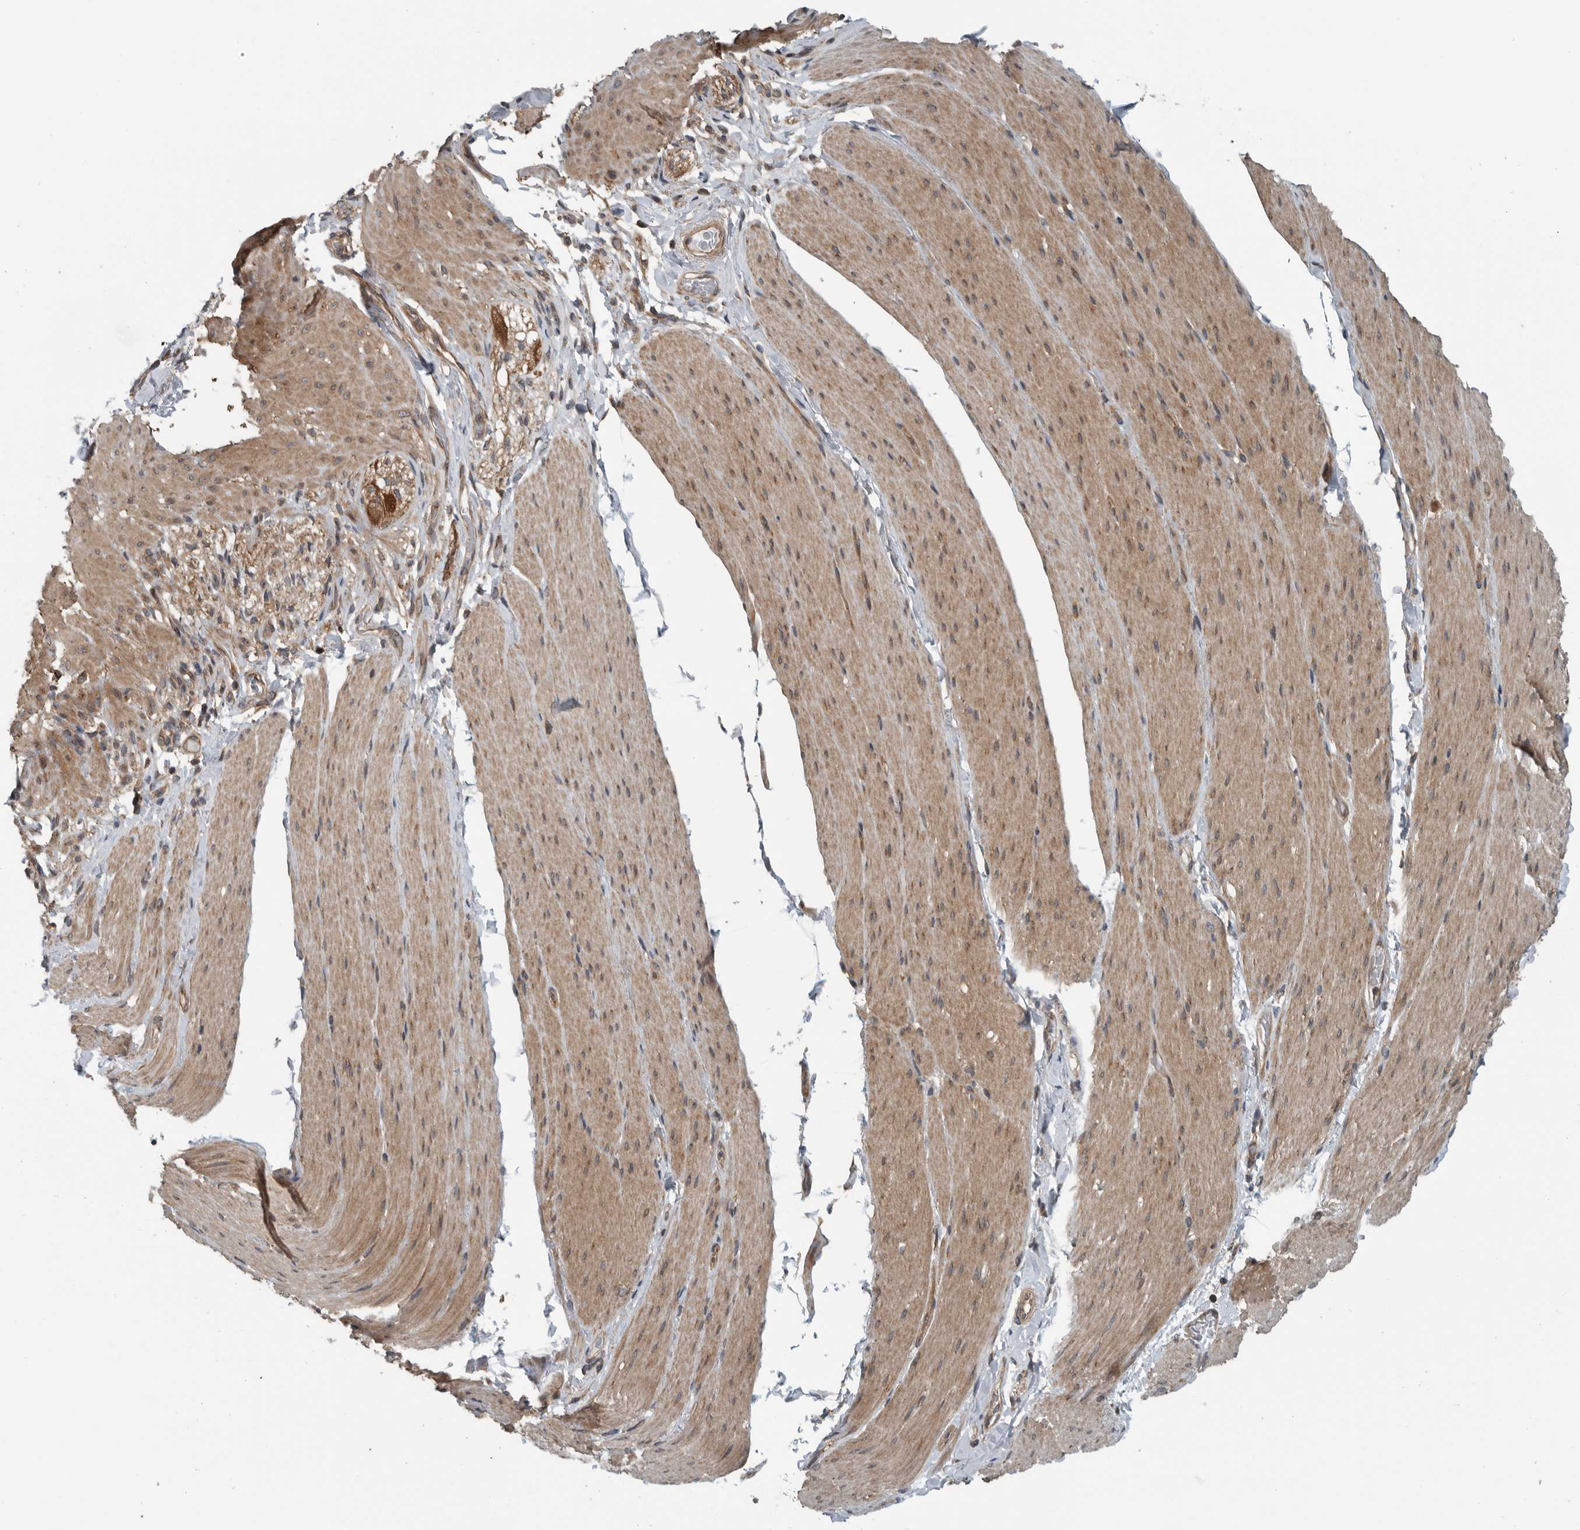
{"staining": {"intensity": "moderate", "quantity": ">75%", "location": "cytoplasmic/membranous"}, "tissue": "smooth muscle", "cell_type": "Smooth muscle cells", "image_type": "normal", "snomed": [{"axis": "morphology", "description": "Normal tissue, NOS"}, {"axis": "topography", "description": "Smooth muscle"}, {"axis": "topography", "description": "Small intestine"}], "caption": "Protein expression analysis of benign smooth muscle shows moderate cytoplasmic/membranous positivity in about >75% of smooth muscle cells.", "gene": "AMFR", "patient": {"sex": "female", "age": 84}}